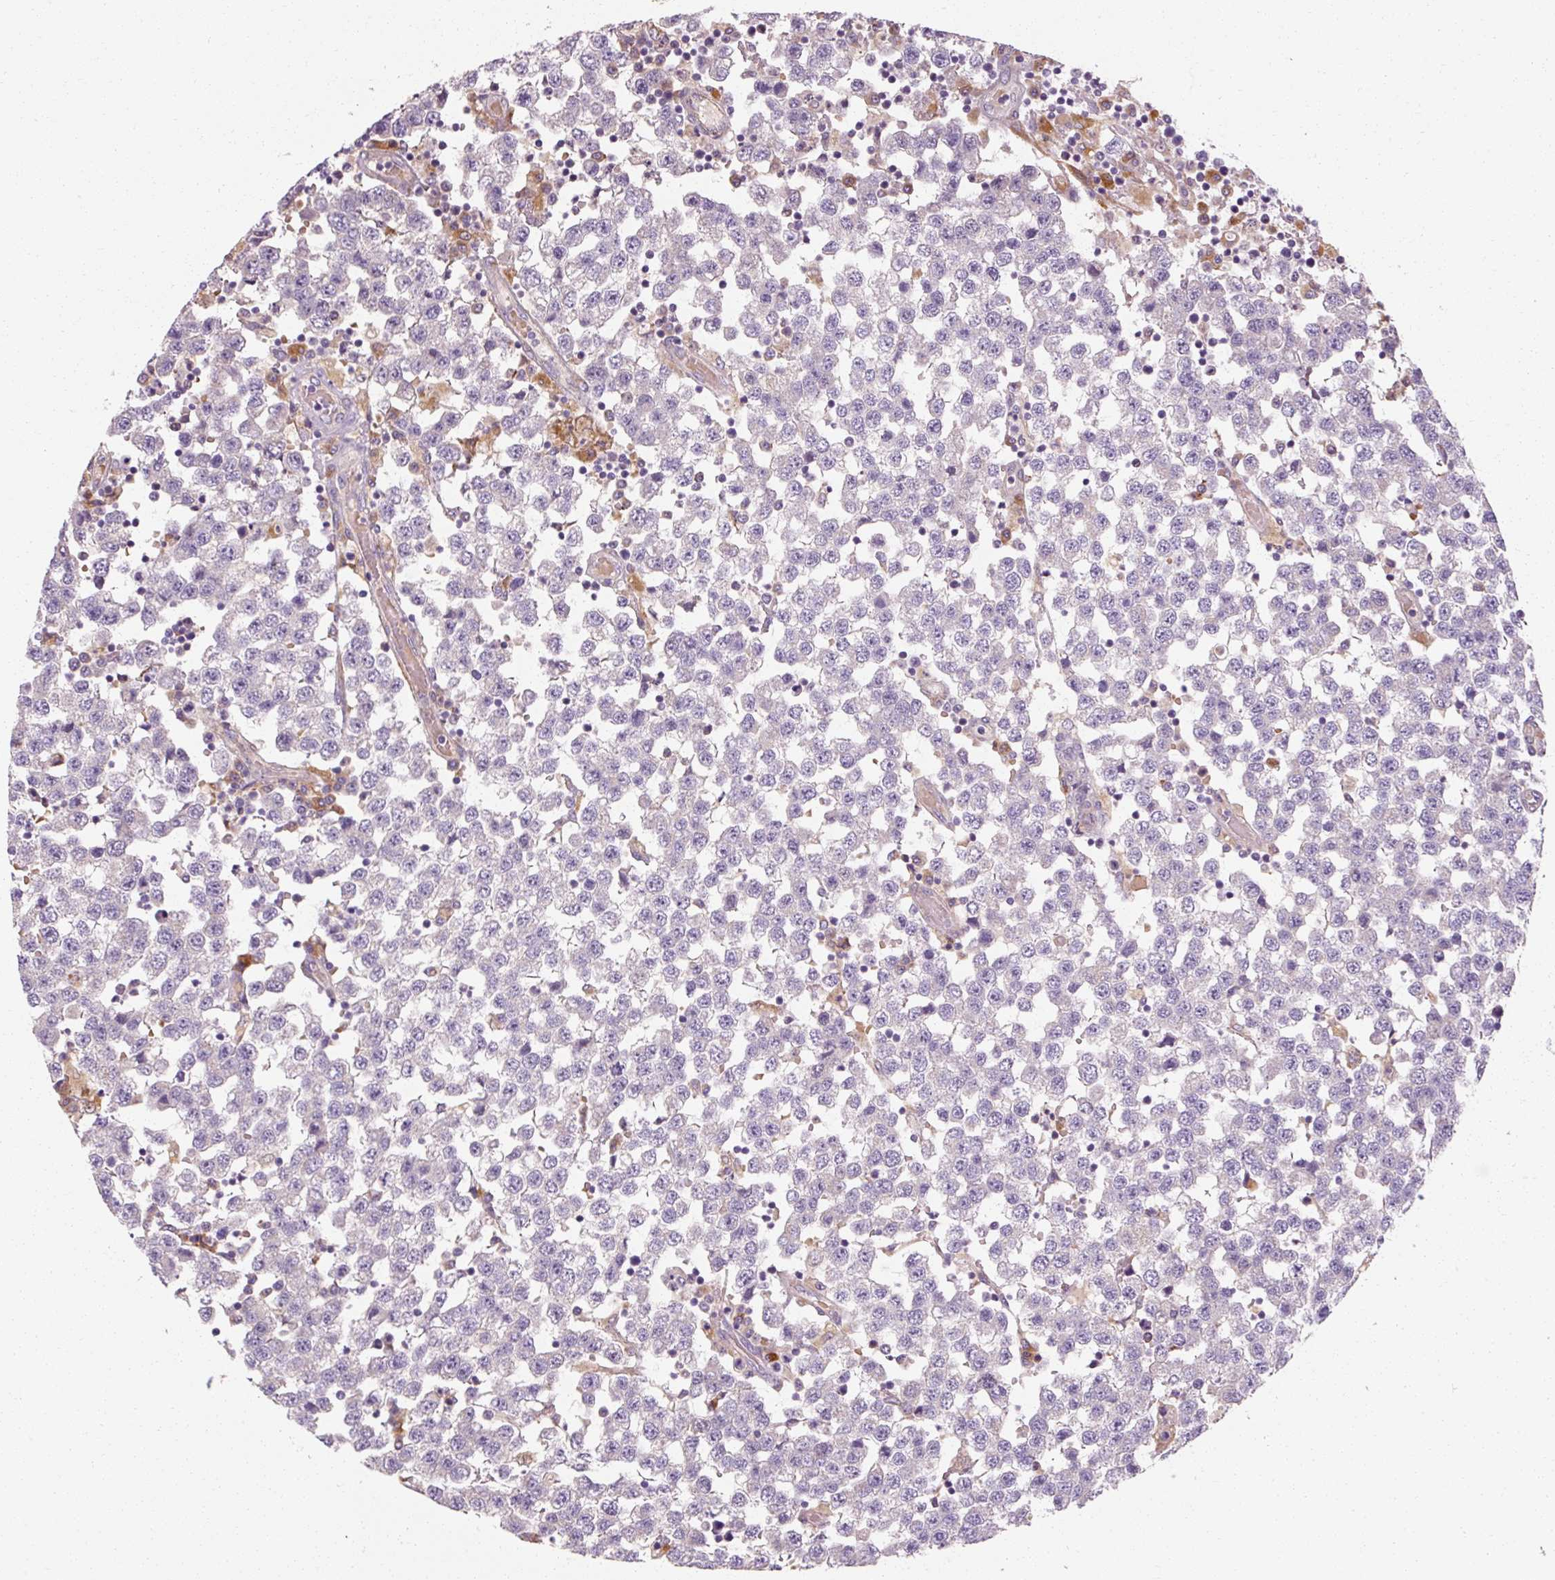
{"staining": {"intensity": "negative", "quantity": "none", "location": "none"}, "tissue": "testis cancer", "cell_type": "Tumor cells", "image_type": "cancer", "snomed": [{"axis": "morphology", "description": "Seminoma, NOS"}, {"axis": "topography", "description": "Testis"}], "caption": "A micrograph of seminoma (testis) stained for a protein demonstrates no brown staining in tumor cells.", "gene": "TBC1D4", "patient": {"sex": "male", "age": 34}}